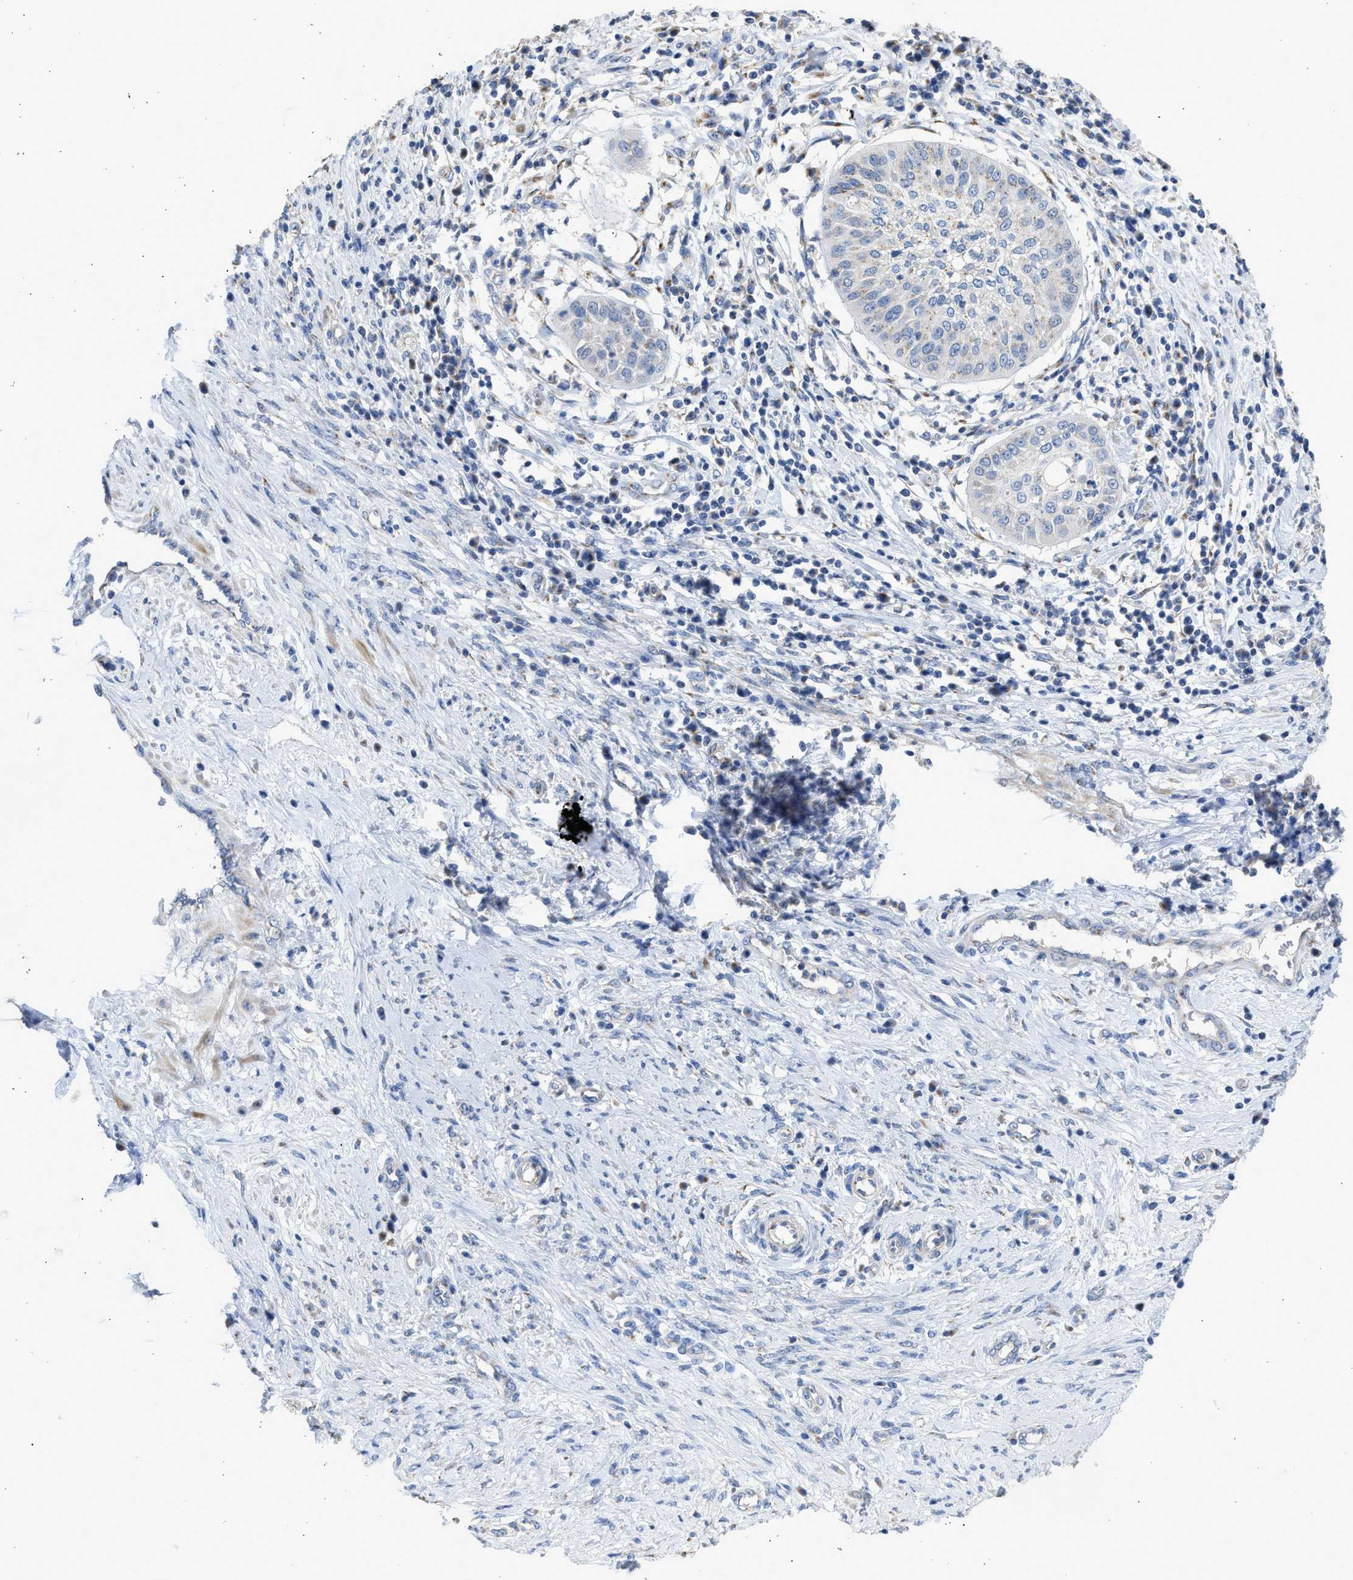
{"staining": {"intensity": "negative", "quantity": "none", "location": "none"}, "tissue": "cervical cancer", "cell_type": "Tumor cells", "image_type": "cancer", "snomed": [{"axis": "morphology", "description": "Normal tissue, NOS"}, {"axis": "morphology", "description": "Squamous cell carcinoma, NOS"}, {"axis": "topography", "description": "Cervix"}], "caption": "Tumor cells are negative for brown protein staining in cervical cancer. The staining is performed using DAB brown chromogen with nuclei counter-stained in using hematoxylin.", "gene": "IPO8", "patient": {"sex": "female", "age": 39}}